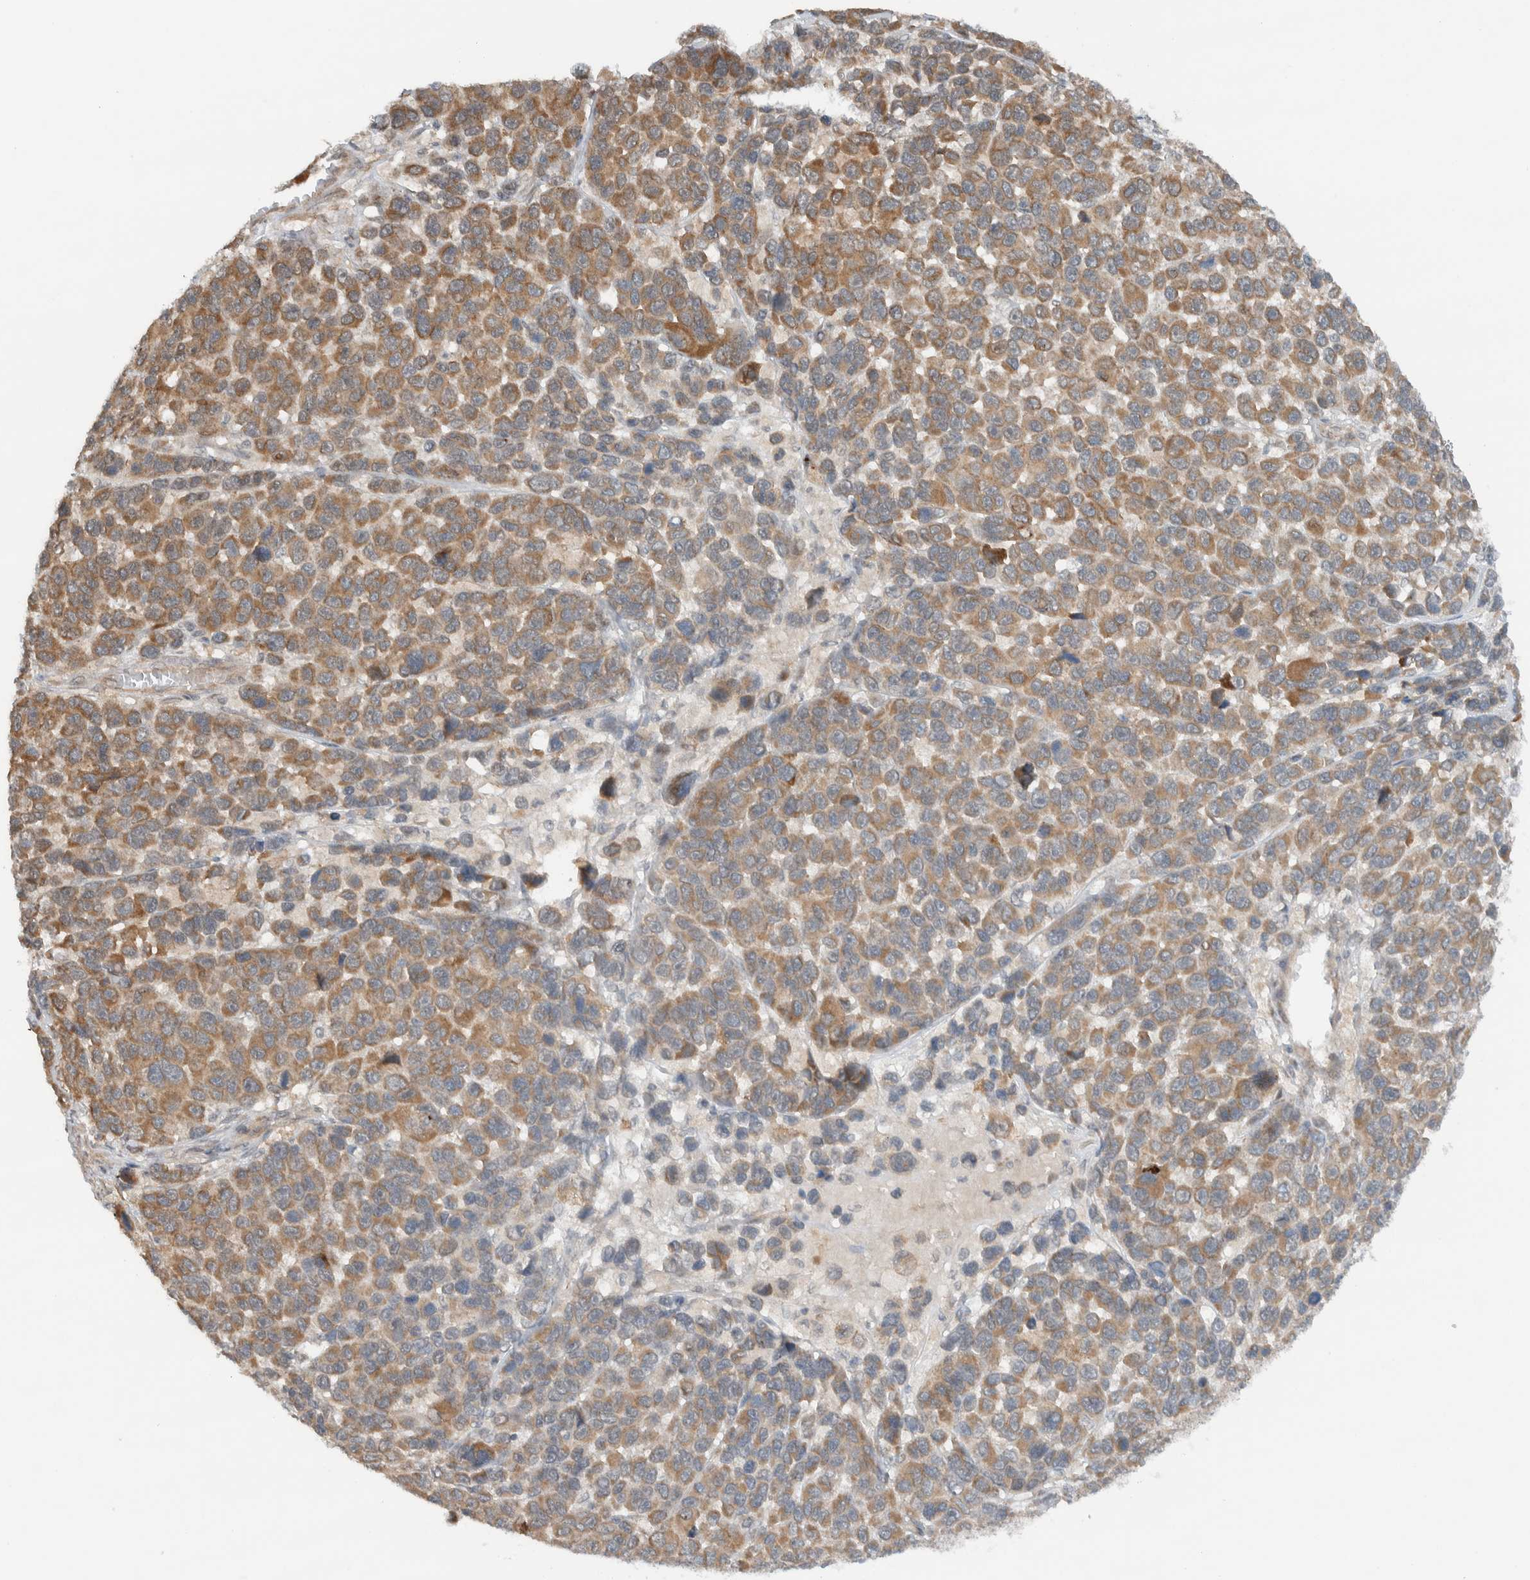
{"staining": {"intensity": "weak", "quantity": ">75%", "location": "cytoplasmic/membranous"}, "tissue": "melanoma", "cell_type": "Tumor cells", "image_type": "cancer", "snomed": [{"axis": "morphology", "description": "Malignant melanoma, NOS"}, {"axis": "topography", "description": "Skin"}], "caption": "Tumor cells exhibit low levels of weak cytoplasmic/membranous staining in about >75% of cells in human malignant melanoma.", "gene": "KLHL6", "patient": {"sex": "male", "age": 53}}